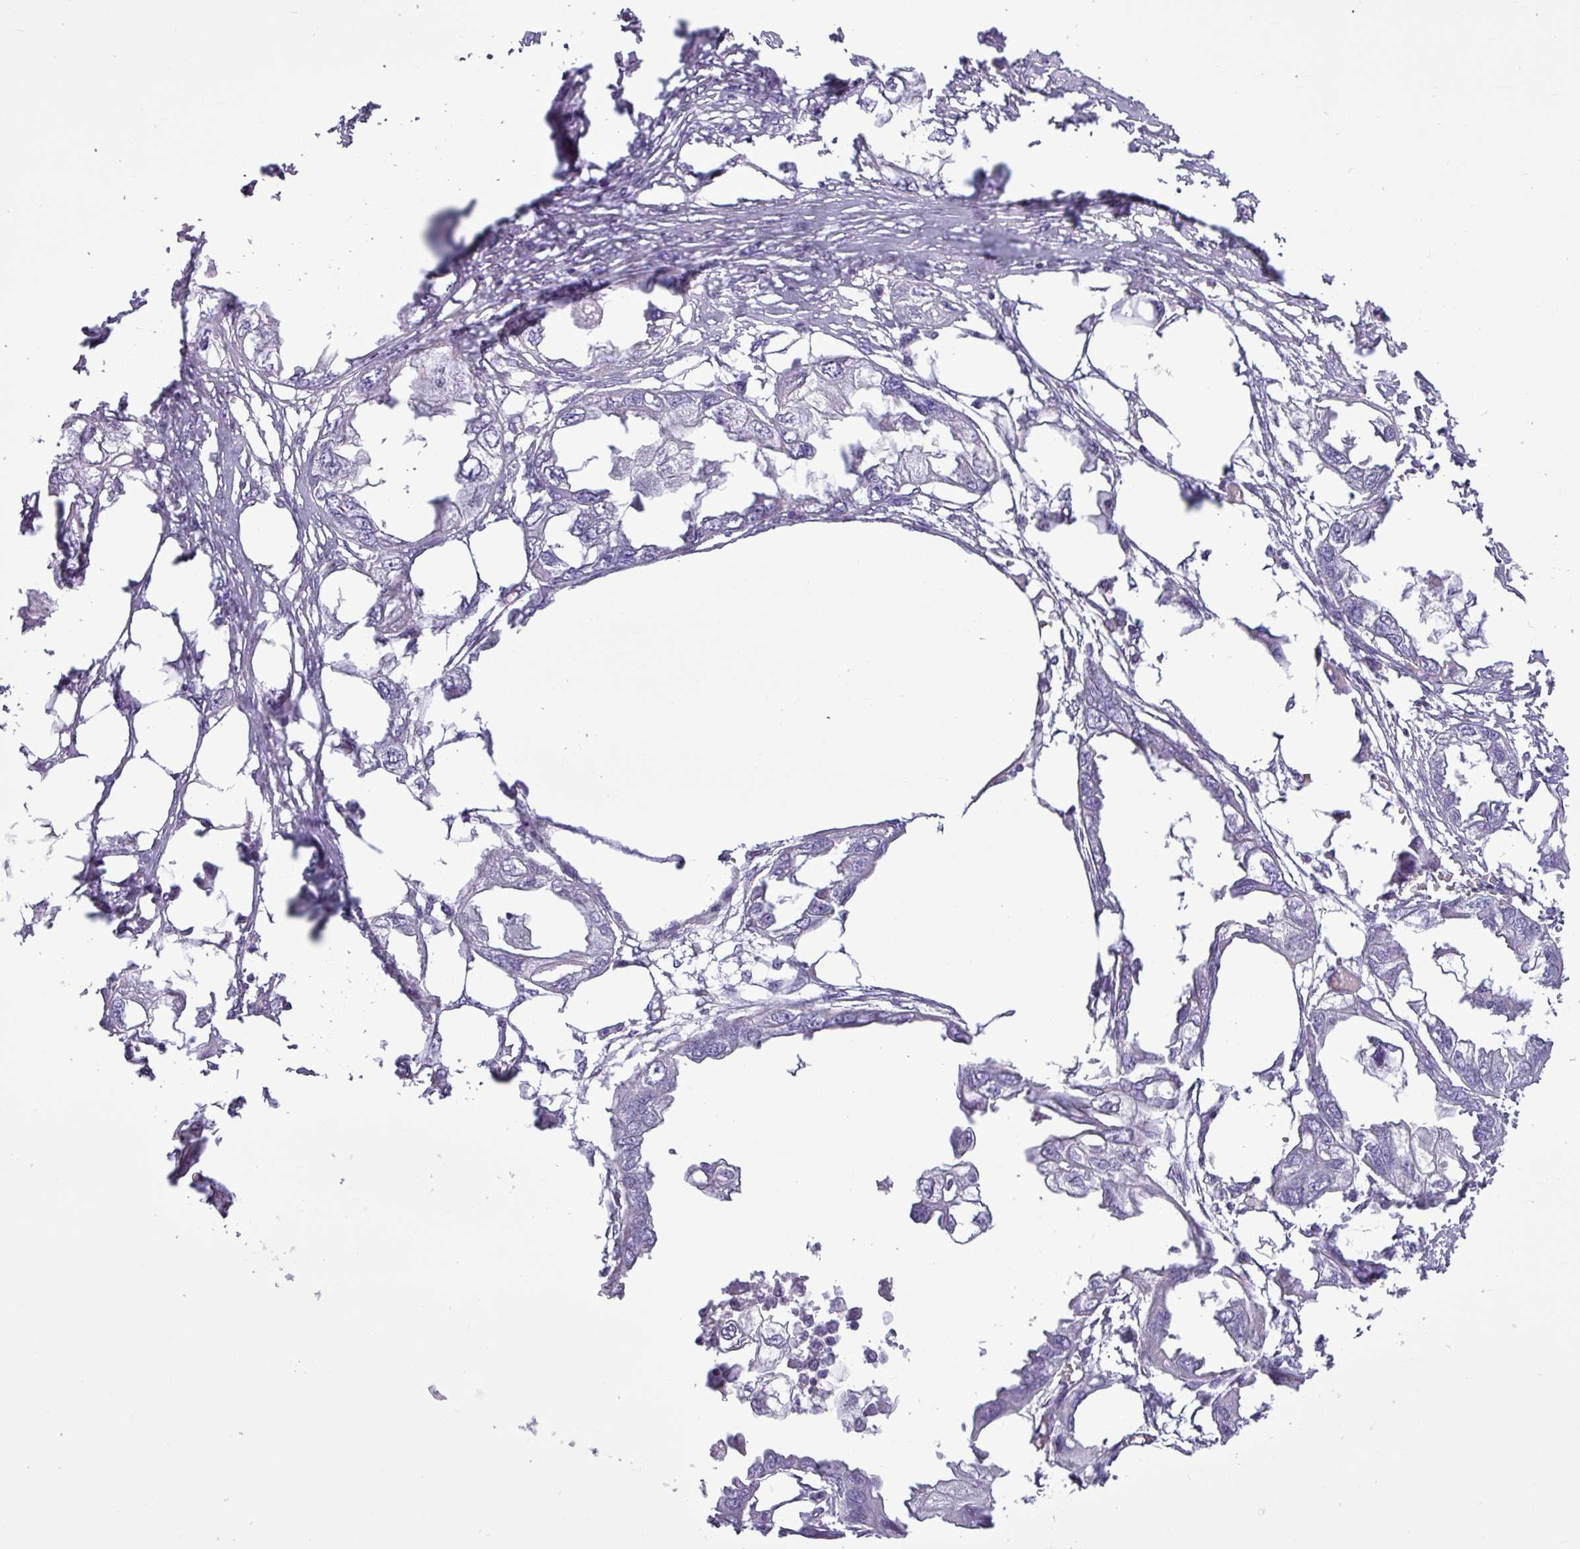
{"staining": {"intensity": "negative", "quantity": "none", "location": "none"}, "tissue": "endometrial cancer", "cell_type": "Tumor cells", "image_type": "cancer", "snomed": [{"axis": "morphology", "description": "Adenocarcinoma, NOS"}, {"axis": "morphology", "description": "Adenocarcinoma, metastatic, NOS"}, {"axis": "topography", "description": "Adipose tissue"}, {"axis": "topography", "description": "Endometrium"}], "caption": "Immunohistochemical staining of human endometrial cancer (adenocarcinoma) shows no significant expression in tumor cells.", "gene": "ALDH3A1", "patient": {"sex": "female", "age": 67}}